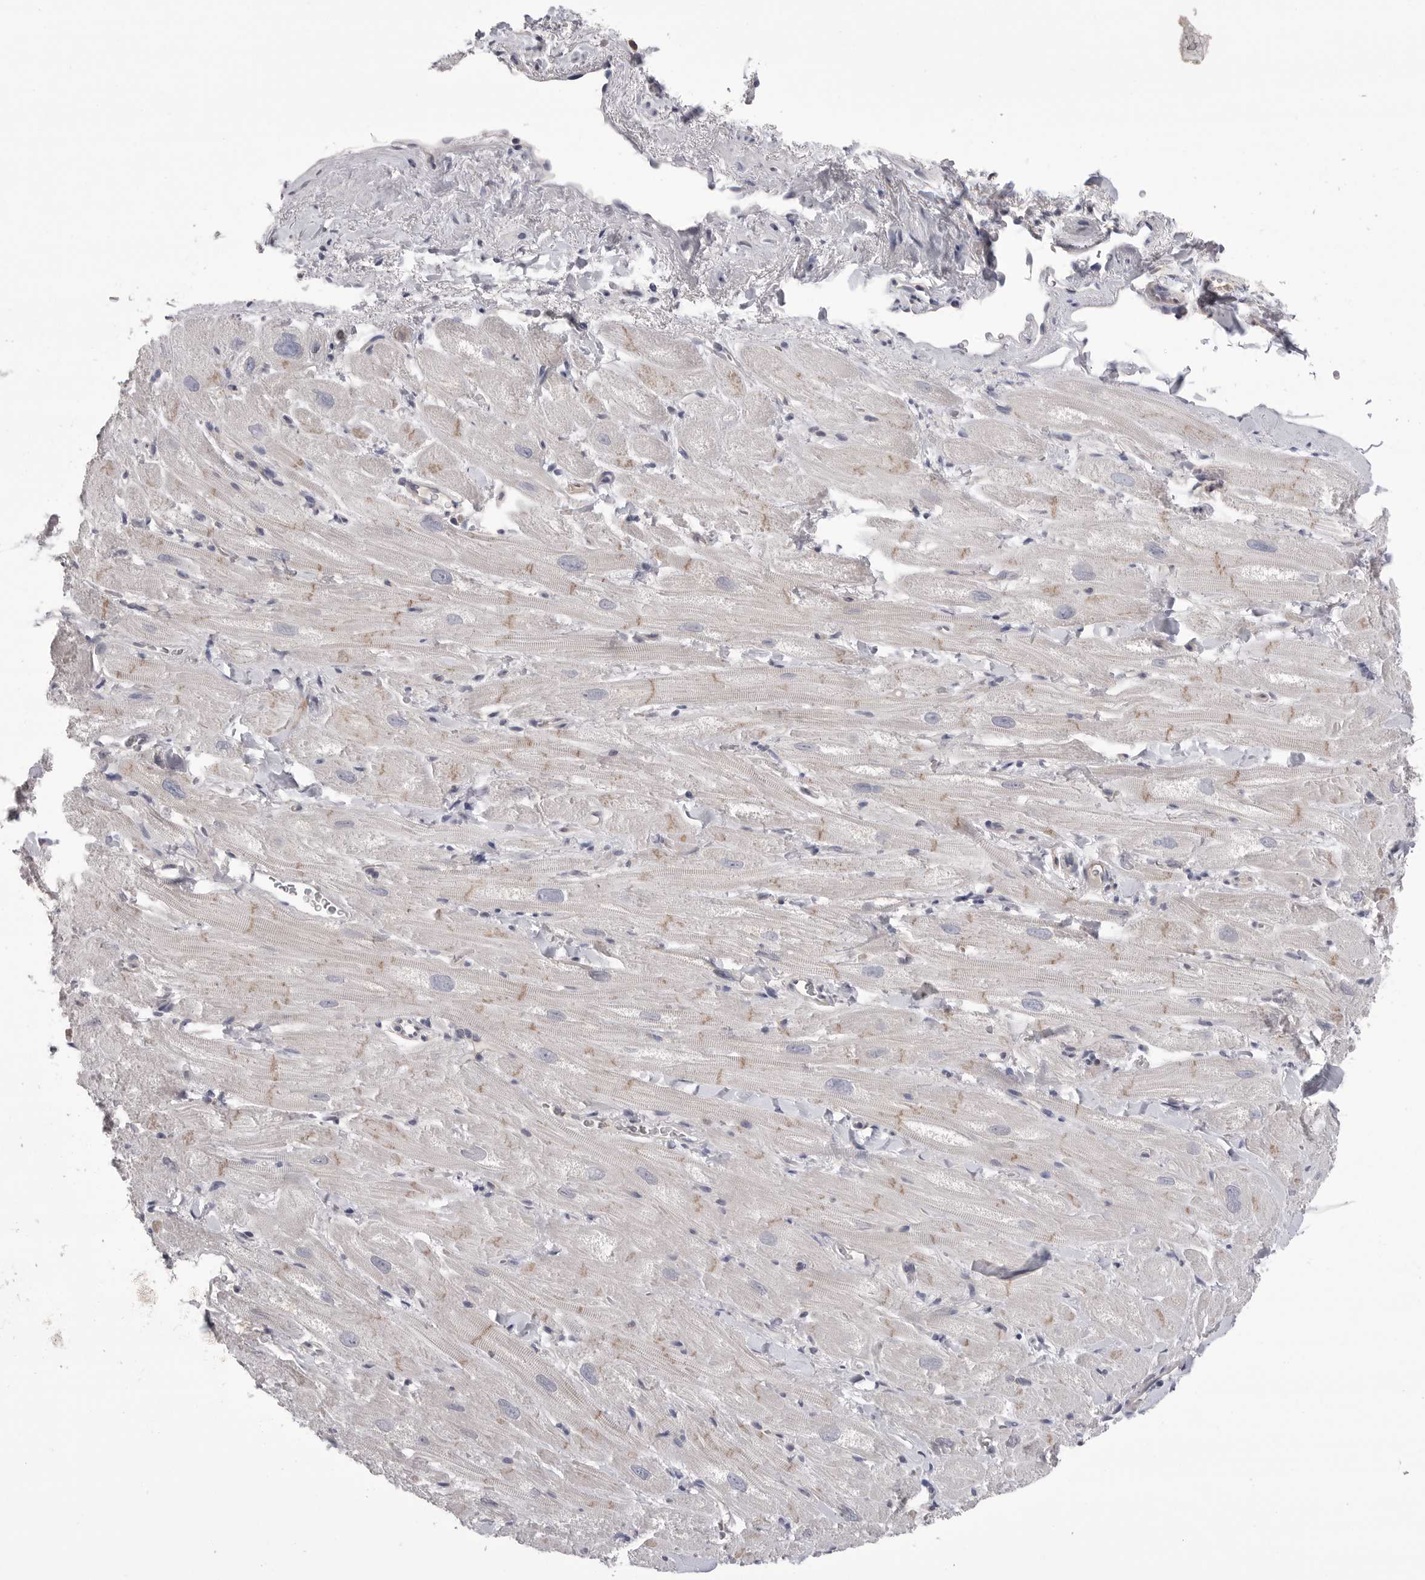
{"staining": {"intensity": "moderate", "quantity": "<25%", "location": "cytoplasmic/membranous"}, "tissue": "heart muscle", "cell_type": "Cardiomyocytes", "image_type": "normal", "snomed": [{"axis": "morphology", "description": "Normal tissue, NOS"}, {"axis": "topography", "description": "Heart"}], "caption": "Immunohistochemical staining of benign human heart muscle demonstrates moderate cytoplasmic/membranous protein positivity in about <25% of cardiomyocytes. The staining is performed using DAB brown chromogen to label protein expression. The nuclei are counter-stained blue using hematoxylin.", "gene": "DLGAP3", "patient": {"sex": "male", "age": 49}}